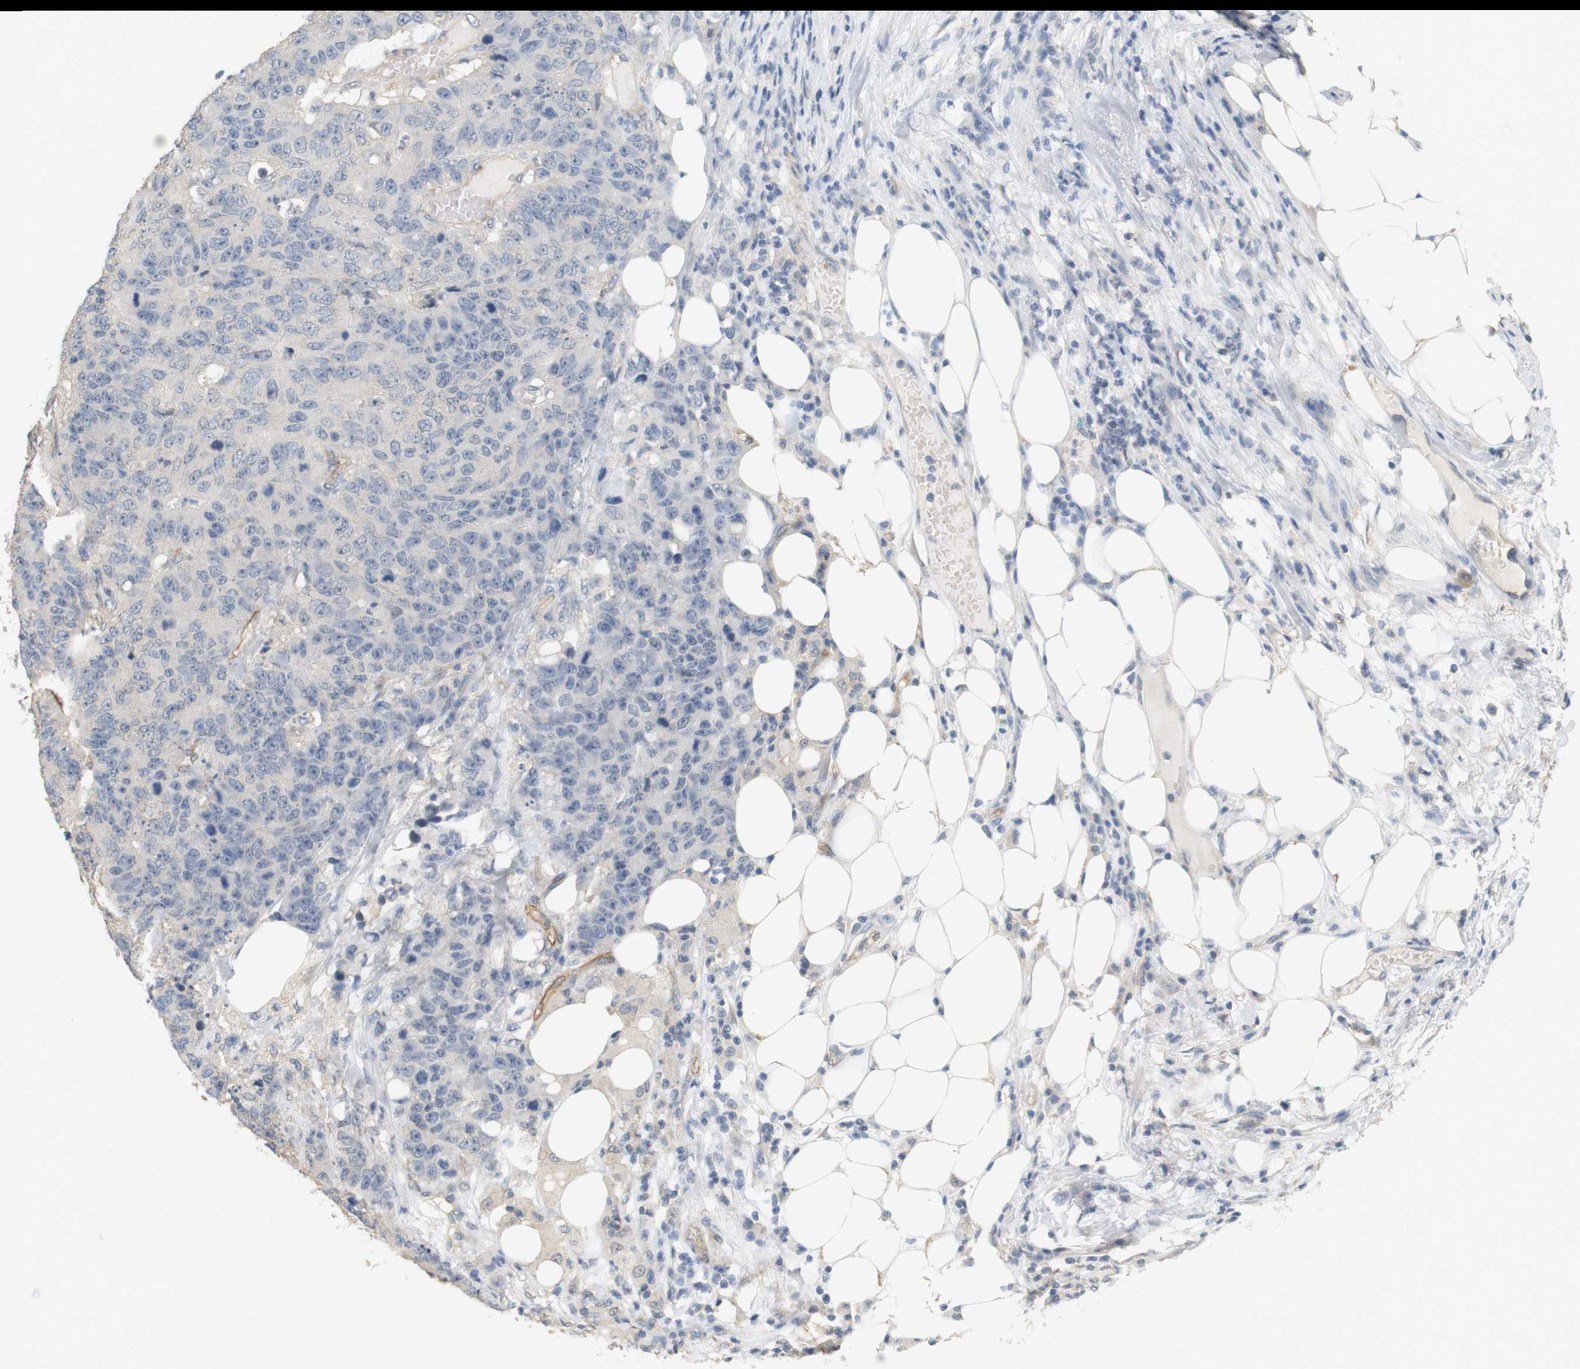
{"staining": {"intensity": "negative", "quantity": "none", "location": "none"}, "tissue": "colorectal cancer", "cell_type": "Tumor cells", "image_type": "cancer", "snomed": [{"axis": "morphology", "description": "Adenocarcinoma, NOS"}, {"axis": "topography", "description": "Colon"}], "caption": "DAB (3,3'-diaminobenzidine) immunohistochemical staining of human colorectal cancer exhibits no significant expression in tumor cells.", "gene": "OSR1", "patient": {"sex": "female", "age": 86}}